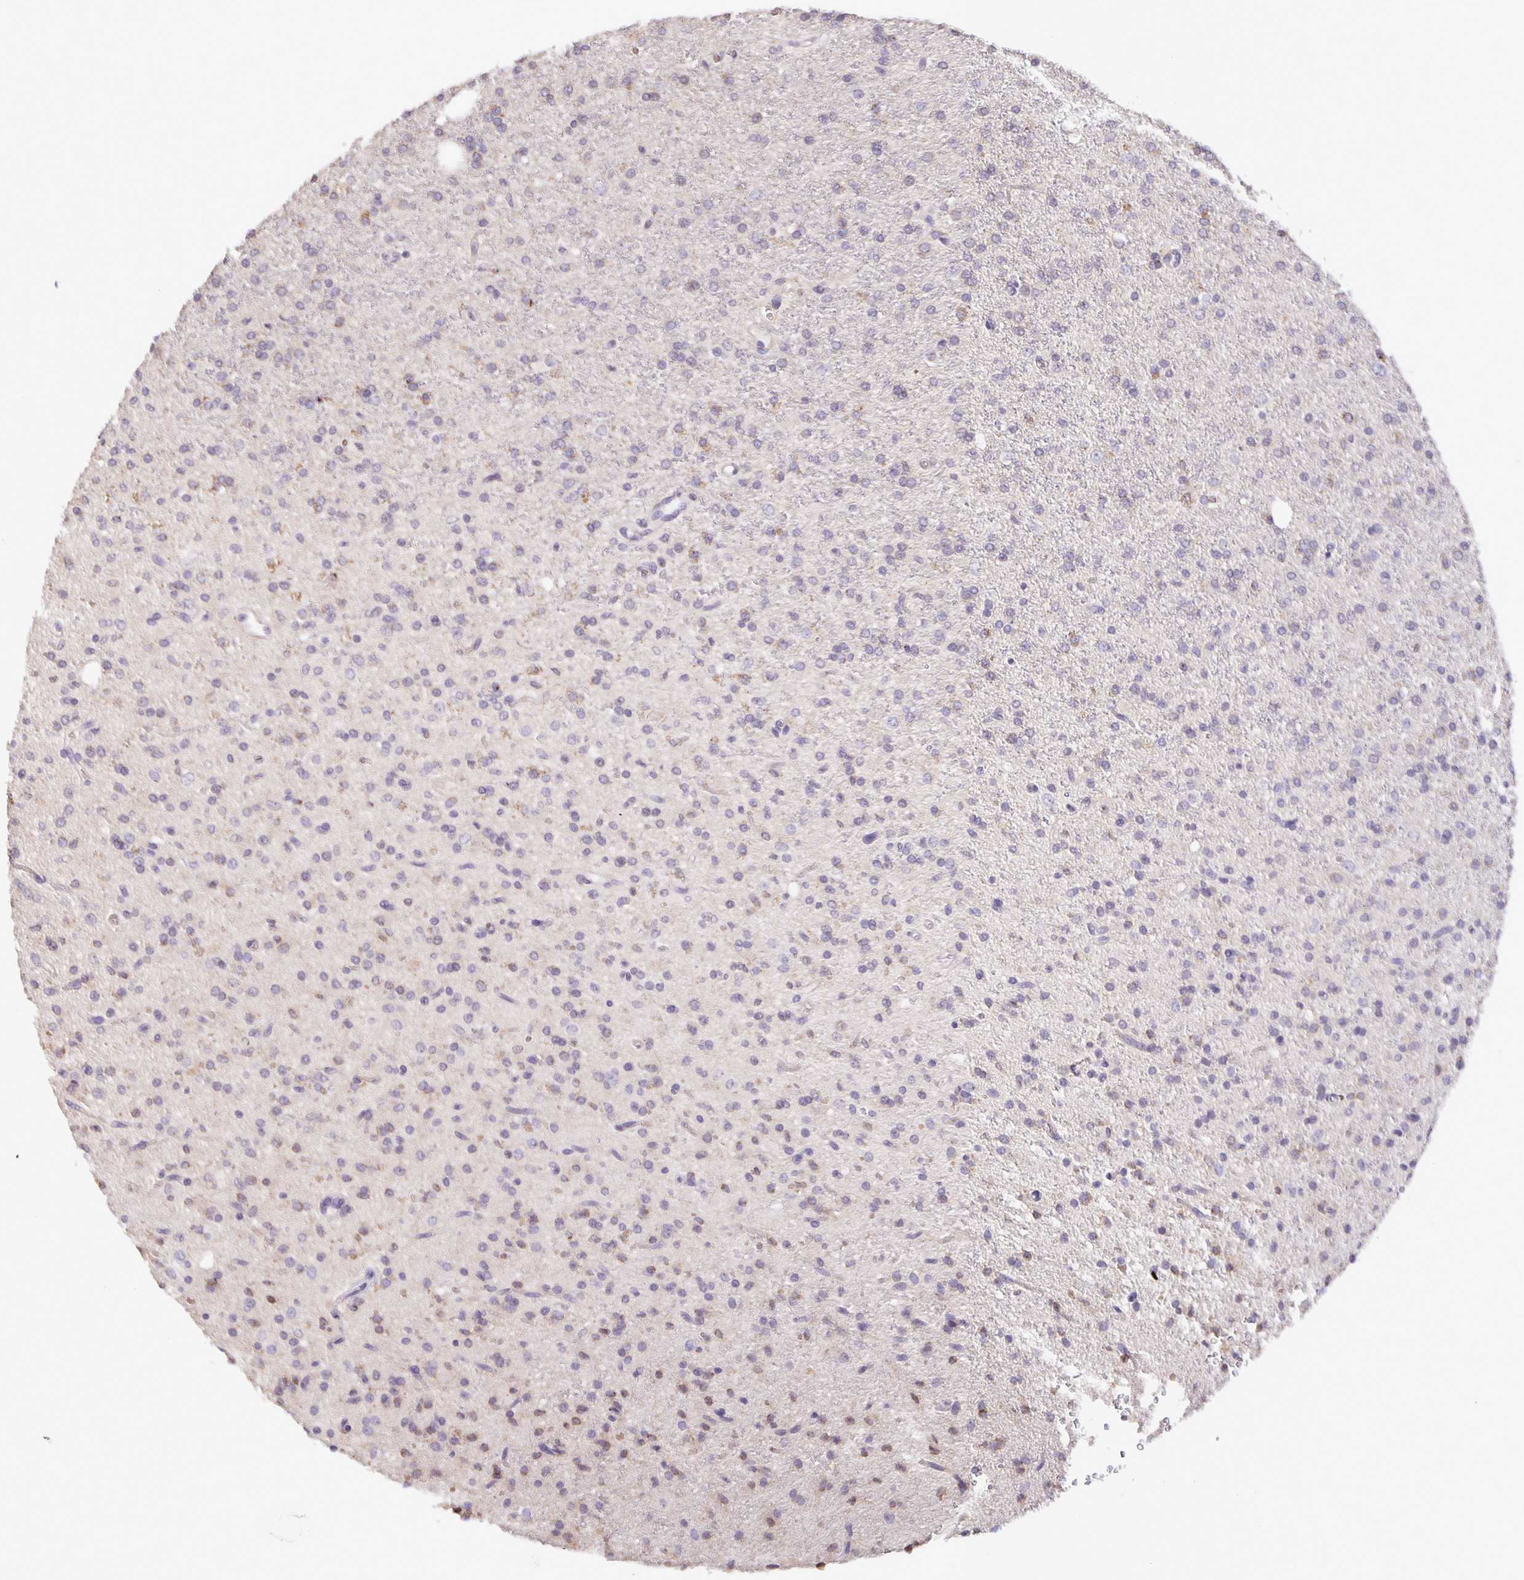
{"staining": {"intensity": "weak", "quantity": "<25%", "location": "cytoplasmic/membranous"}, "tissue": "glioma", "cell_type": "Tumor cells", "image_type": "cancer", "snomed": [{"axis": "morphology", "description": "Glioma, malignant, Low grade"}, {"axis": "topography", "description": "Brain"}], "caption": "Immunohistochemistry histopathology image of neoplastic tissue: human glioma stained with DAB (3,3'-diaminobenzidine) demonstrates no significant protein expression in tumor cells.", "gene": "TMEM71", "patient": {"sex": "female", "age": 33}}